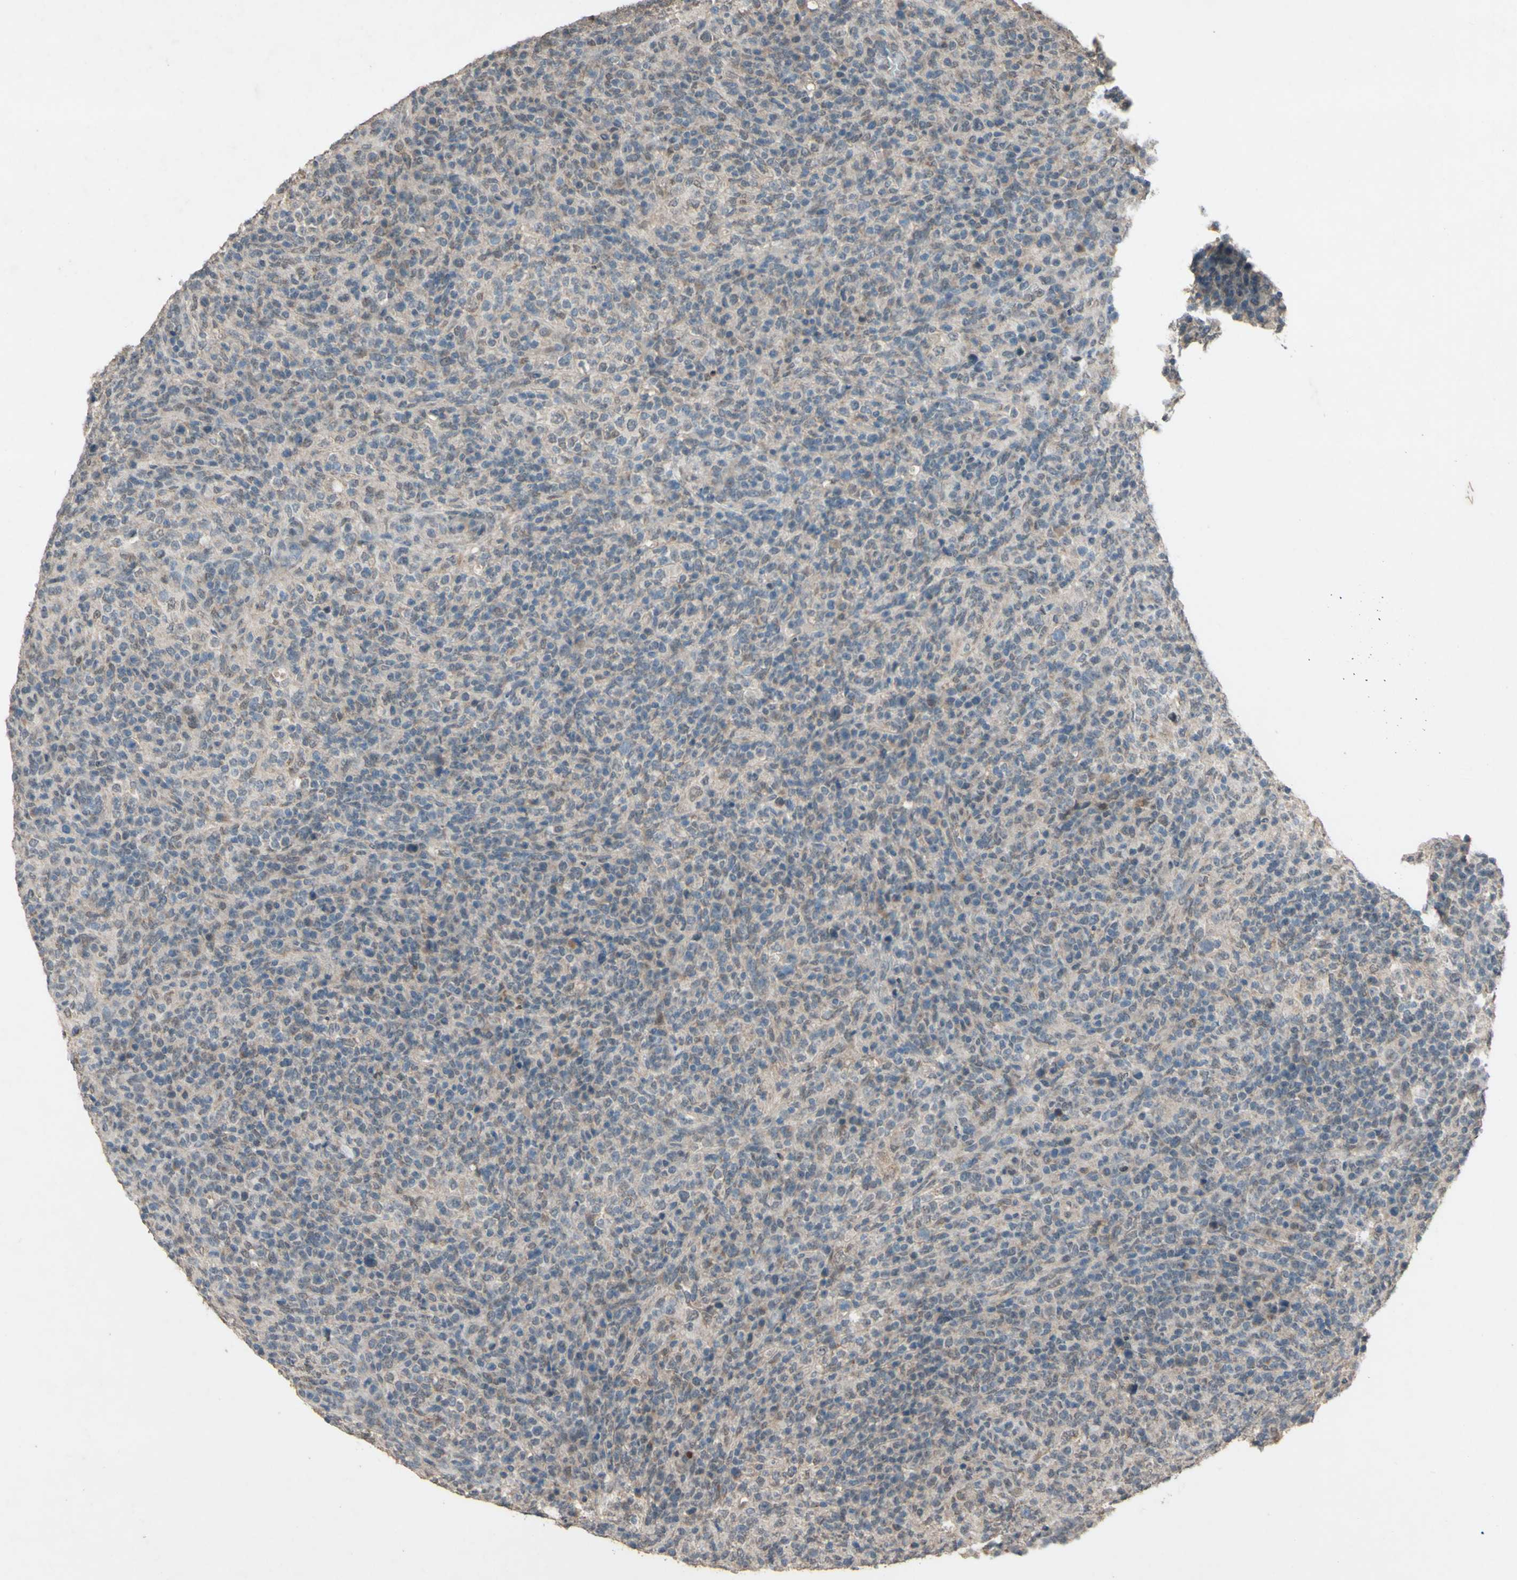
{"staining": {"intensity": "negative", "quantity": "none", "location": "none"}, "tissue": "lymphoma", "cell_type": "Tumor cells", "image_type": "cancer", "snomed": [{"axis": "morphology", "description": "Malignant lymphoma, non-Hodgkin's type, High grade"}, {"axis": "topography", "description": "Lymph node"}], "caption": "This is an immunohistochemistry (IHC) image of lymphoma. There is no staining in tumor cells.", "gene": "CDCP1", "patient": {"sex": "female", "age": 76}}